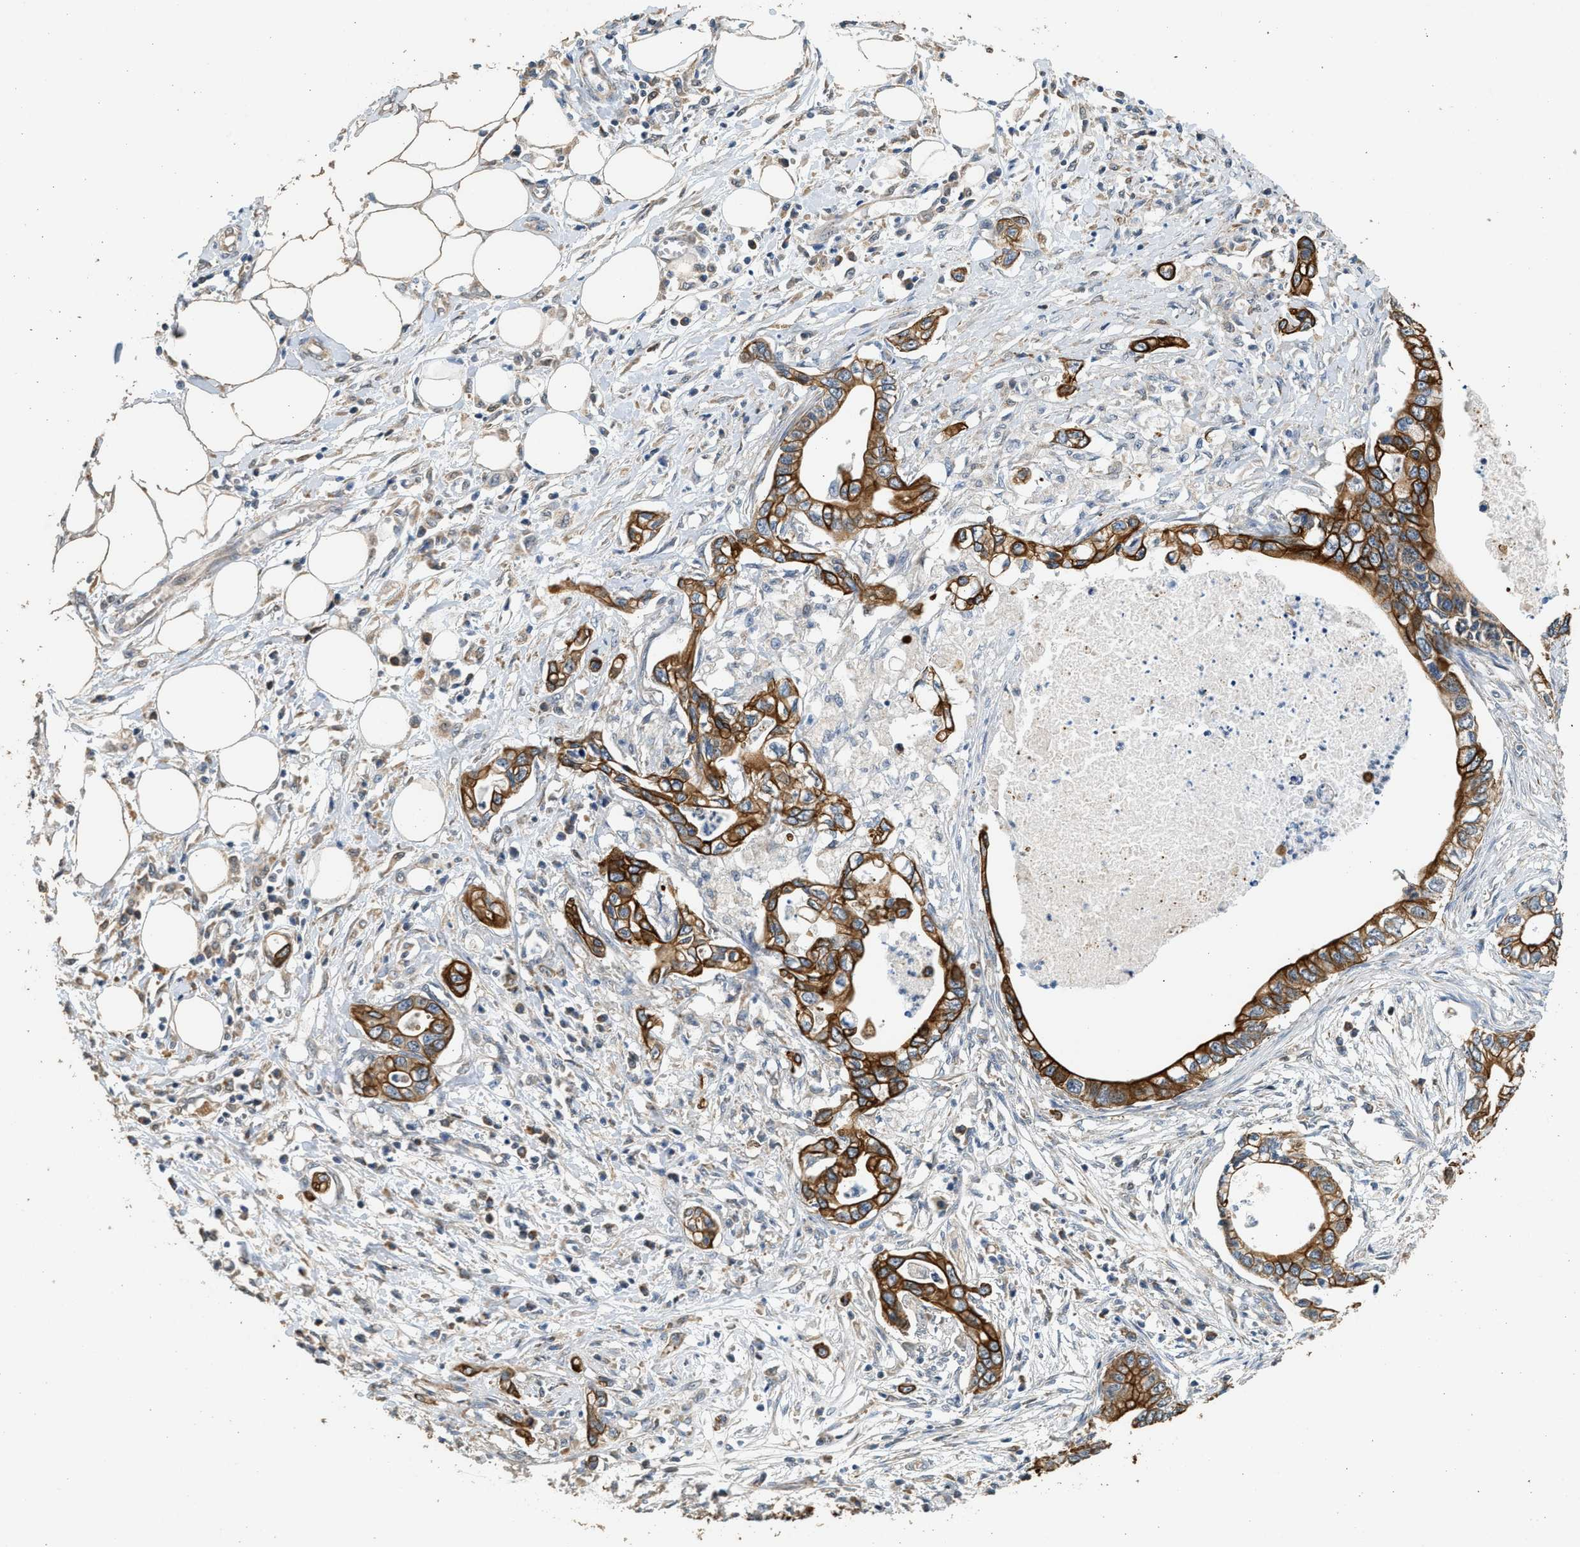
{"staining": {"intensity": "strong", "quantity": ">75%", "location": "cytoplasmic/membranous"}, "tissue": "pancreatic cancer", "cell_type": "Tumor cells", "image_type": "cancer", "snomed": [{"axis": "morphology", "description": "Adenocarcinoma, NOS"}, {"axis": "topography", "description": "Pancreas"}], "caption": "Strong cytoplasmic/membranous protein expression is identified in approximately >75% of tumor cells in pancreatic cancer. The staining was performed using DAB (3,3'-diaminobenzidine), with brown indicating positive protein expression. Nuclei are stained blue with hematoxylin.", "gene": "PCLO", "patient": {"sex": "male", "age": 56}}